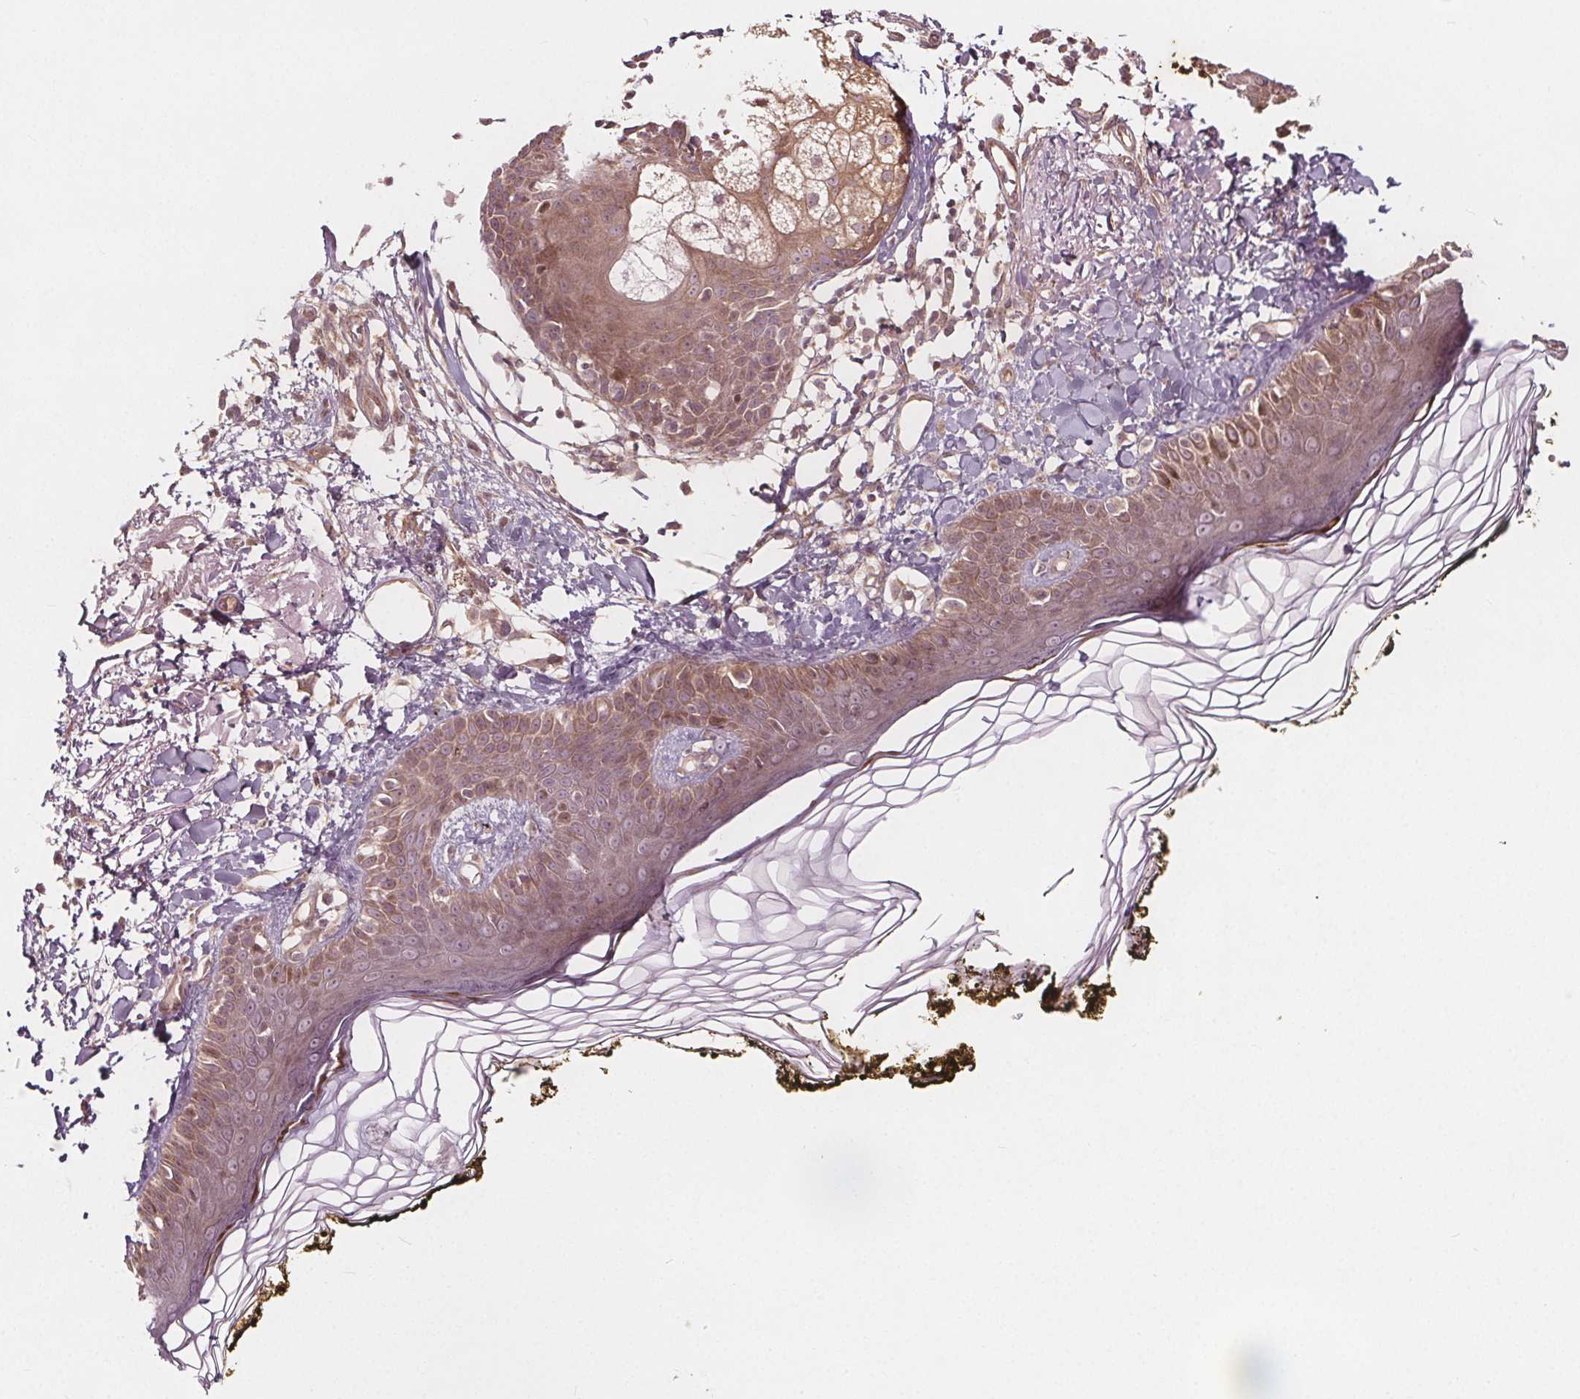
{"staining": {"intensity": "weak", "quantity": "<25%", "location": "cytoplasmic/membranous,nuclear"}, "tissue": "skin", "cell_type": "Fibroblasts", "image_type": "normal", "snomed": [{"axis": "morphology", "description": "Normal tissue, NOS"}, {"axis": "topography", "description": "Skin"}], "caption": "Human skin stained for a protein using immunohistochemistry (IHC) displays no staining in fibroblasts.", "gene": "AKT1S1", "patient": {"sex": "male", "age": 76}}